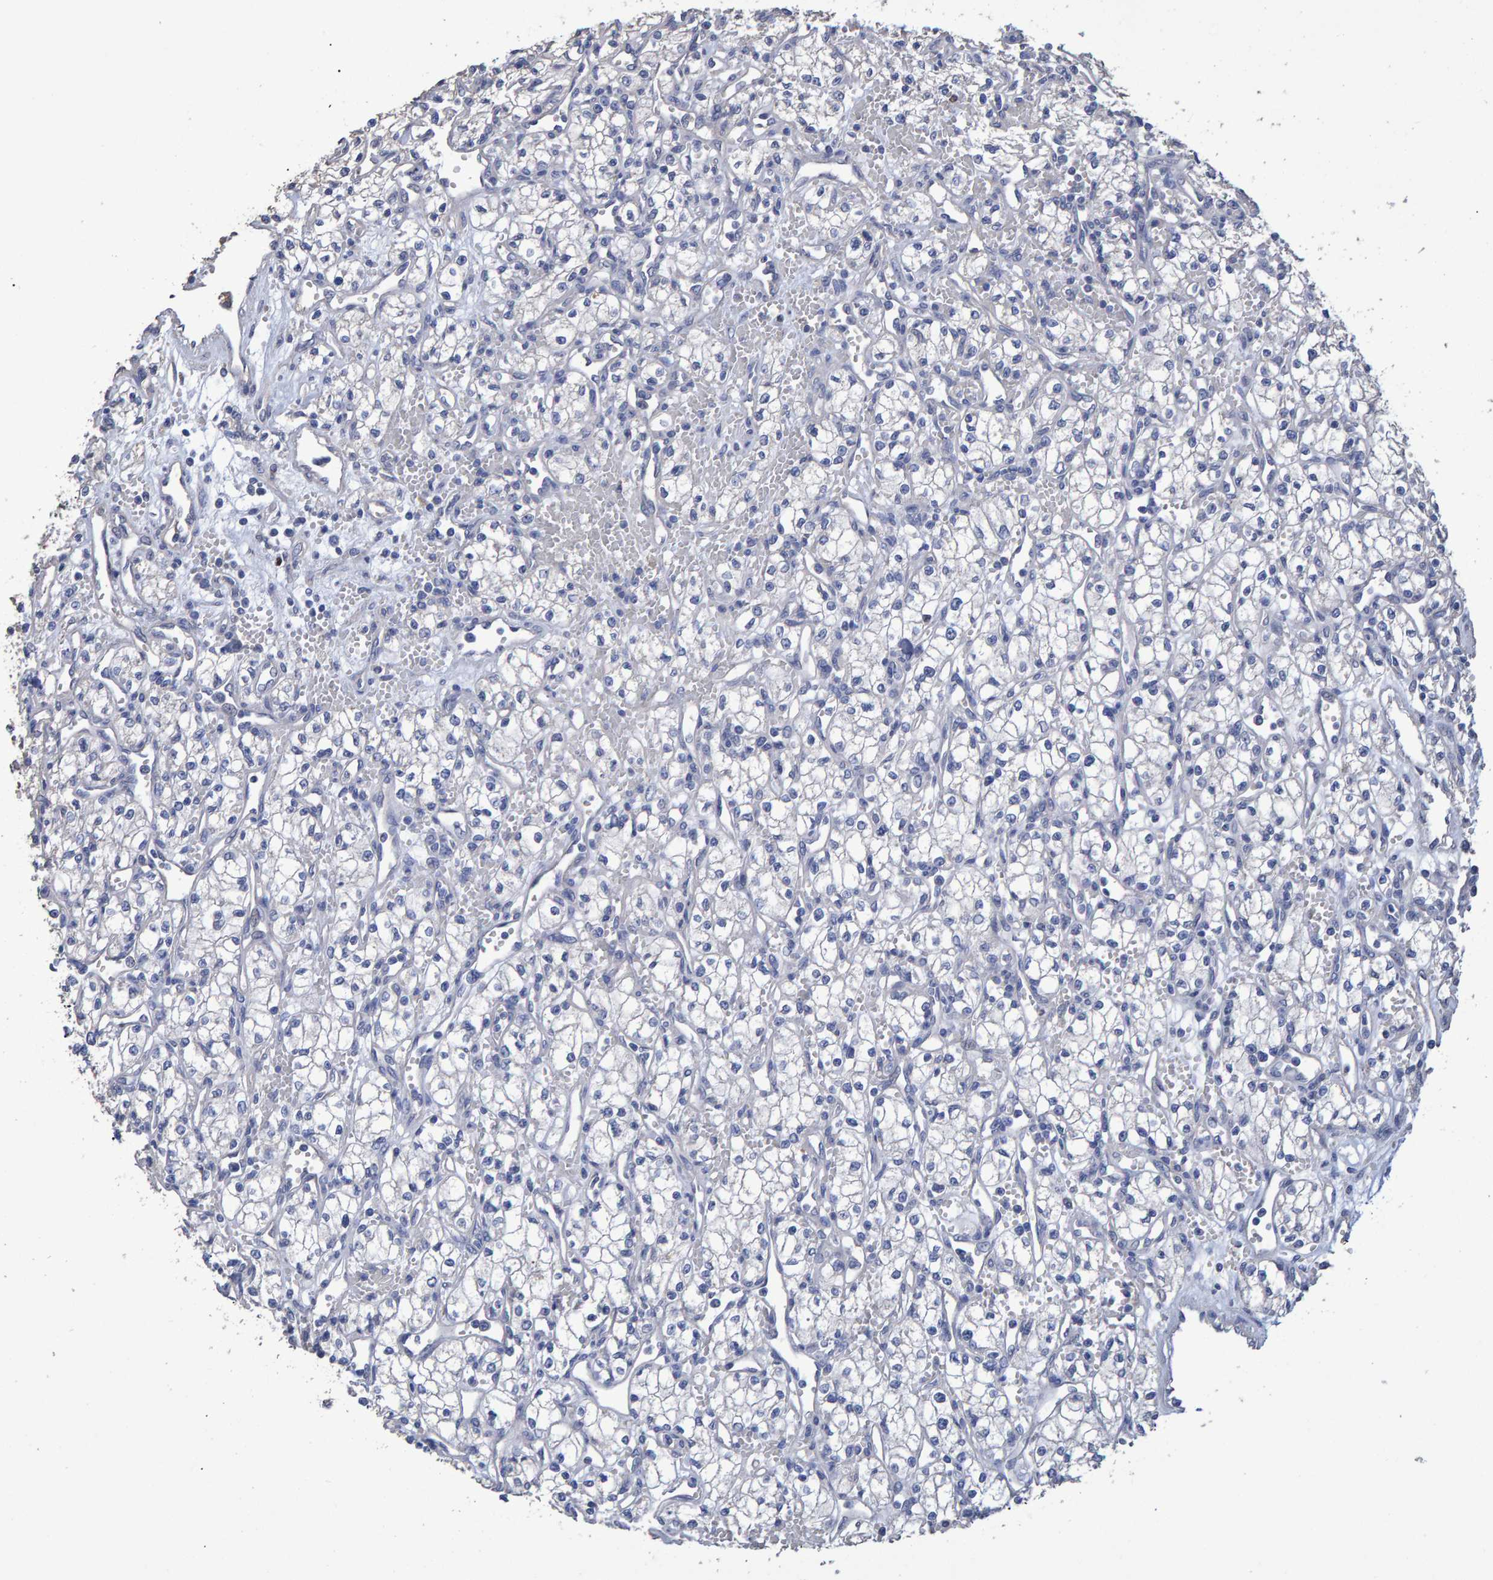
{"staining": {"intensity": "negative", "quantity": "none", "location": "none"}, "tissue": "renal cancer", "cell_type": "Tumor cells", "image_type": "cancer", "snomed": [{"axis": "morphology", "description": "Adenocarcinoma, NOS"}, {"axis": "topography", "description": "Kidney"}], "caption": "A high-resolution micrograph shows IHC staining of renal cancer, which displays no significant positivity in tumor cells.", "gene": "HEMGN", "patient": {"sex": "male", "age": 59}}